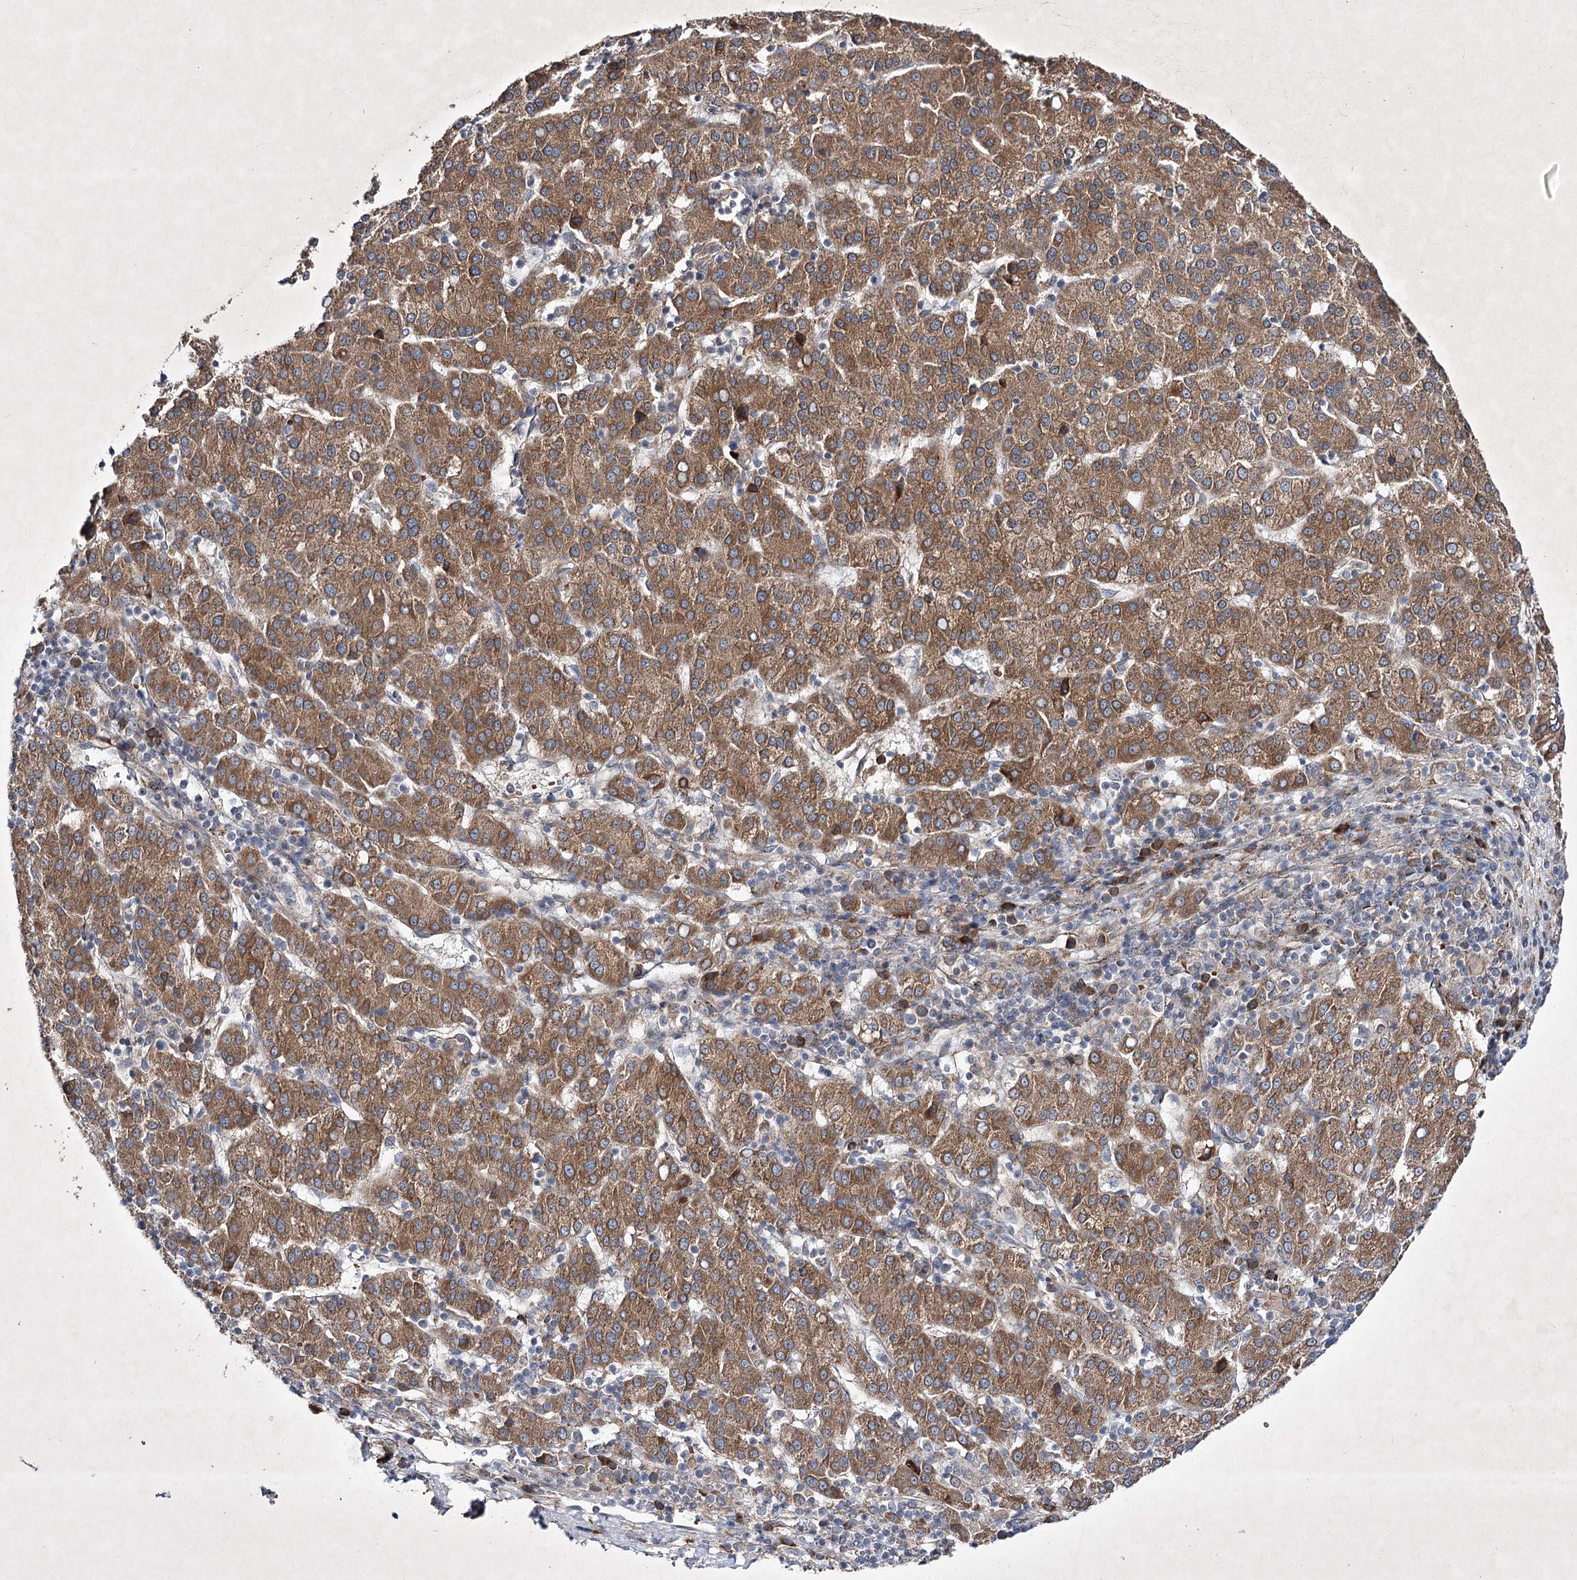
{"staining": {"intensity": "moderate", "quantity": ">75%", "location": "cytoplasmic/membranous"}, "tissue": "liver cancer", "cell_type": "Tumor cells", "image_type": "cancer", "snomed": [{"axis": "morphology", "description": "Carcinoma, Hepatocellular, NOS"}, {"axis": "topography", "description": "Liver"}], "caption": "Protein expression analysis of human hepatocellular carcinoma (liver) reveals moderate cytoplasmic/membranous staining in approximately >75% of tumor cells.", "gene": "ALG9", "patient": {"sex": "female", "age": 58}}